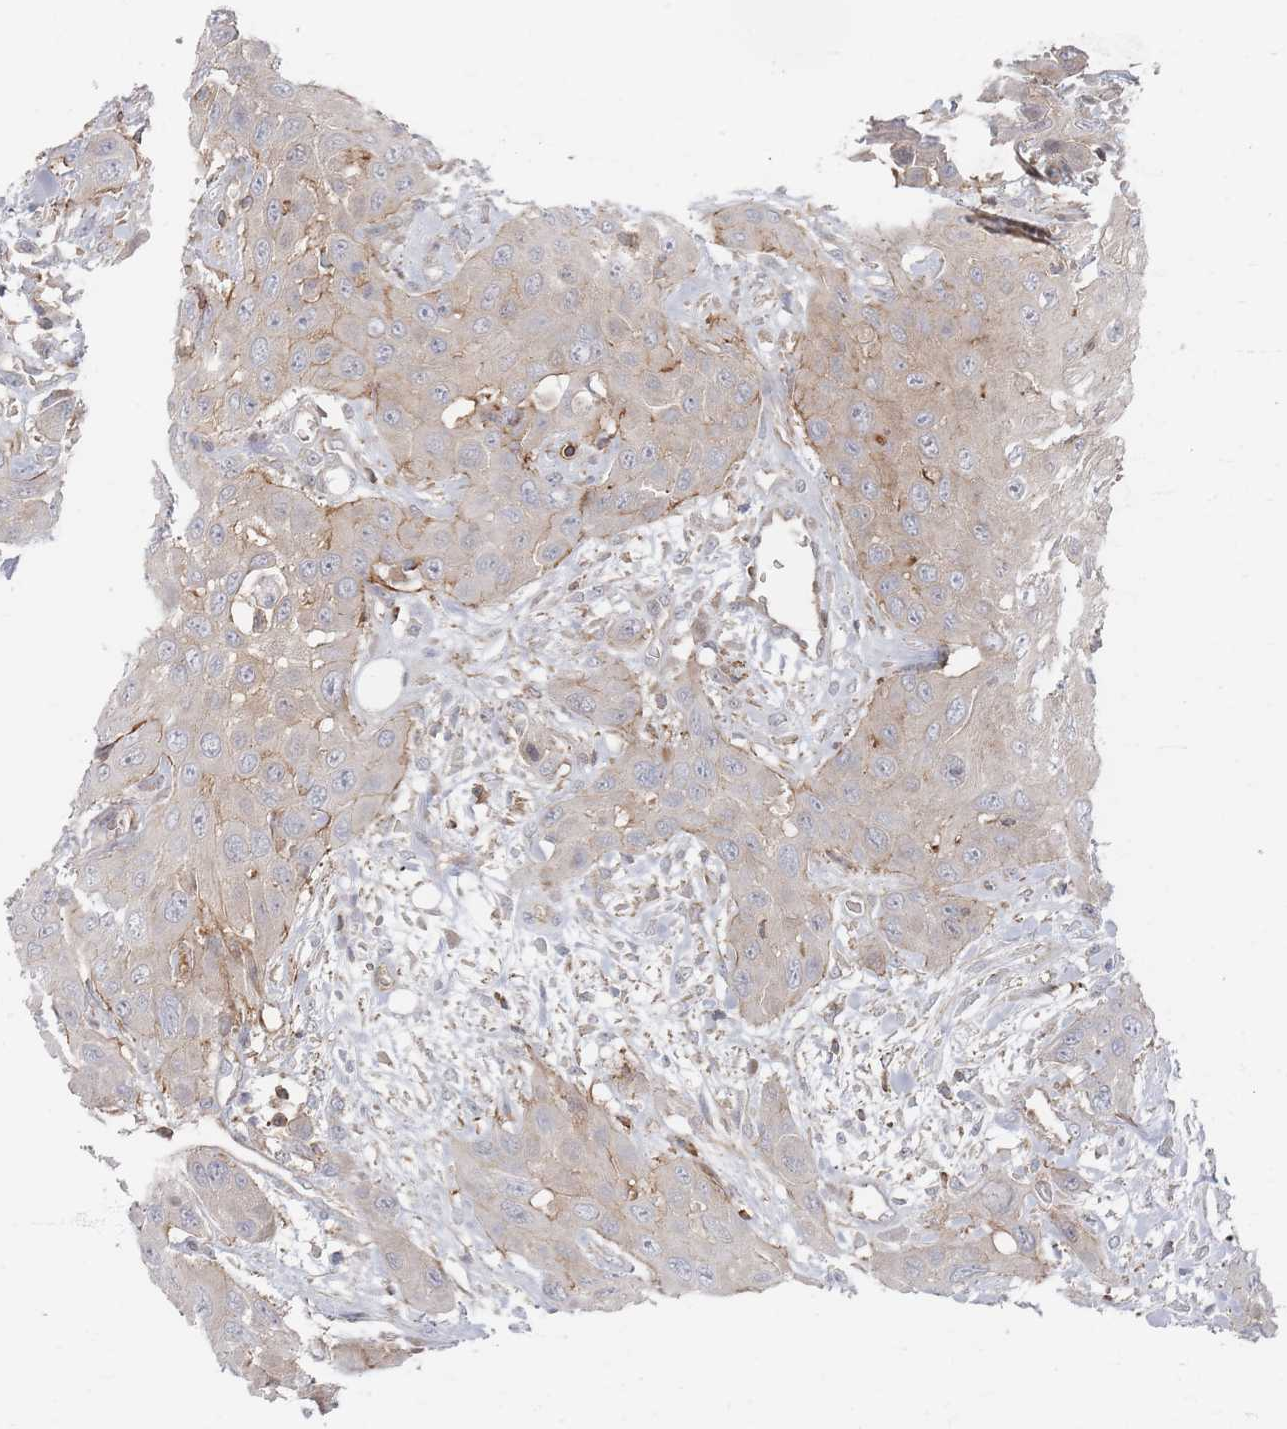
{"staining": {"intensity": "weak", "quantity": "<25%", "location": "cytoplasmic/membranous"}, "tissue": "head and neck cancer", "cell_type": "Tumor cells", "image_type": "cancer", "snomed": [{"axis": "morphology", "description": "Squamous cell carcinoma, NOS"}, {"axis": "topography", "description": "Head-Neck"}], "caption": "This is an immunohistochemistry image of human head and neck cancer (squamous cell carcinoma). There is no expression in tumor cells.", "gene": "ZNF852", "patient": {"sex": "male", "age": 81}}